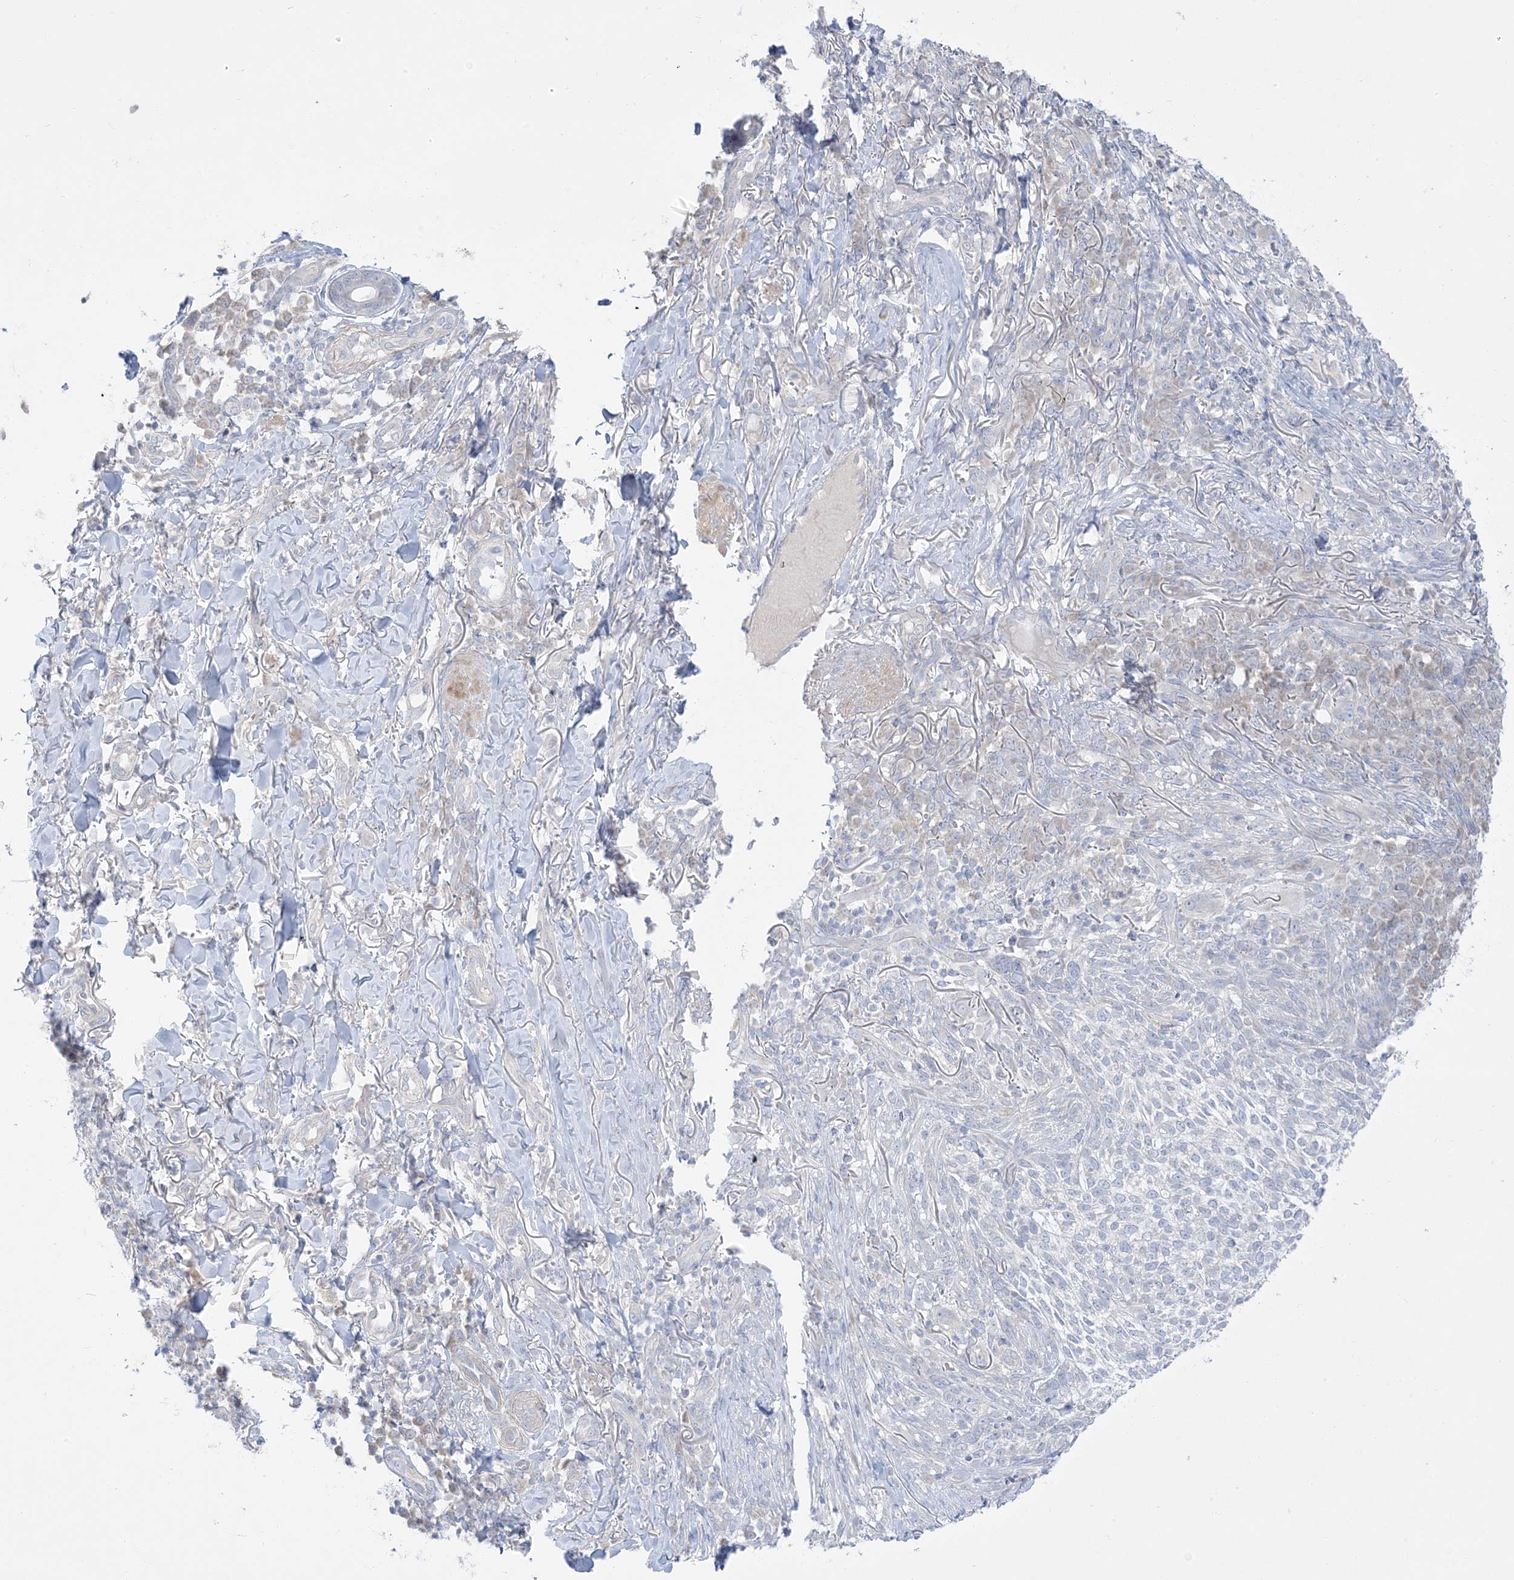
{"staining": {"intensity": "negative", "quantity": "none", "location": "none"}, "tissue": "skin cancer", "cell_type": "Tumor cells", "image_type": "cancer", "snomed": [{"axis": "morphology", "description": "Basal cell carcinoma"}, {"axis": "topography", "description": "Skin"}], "caption": "Protein analysis of basal cell carcinoma (skin) reveals no significant positivity in tumor cells.", "gene": "FAM184A", "patient": {"sex": "female", "age": 64}}